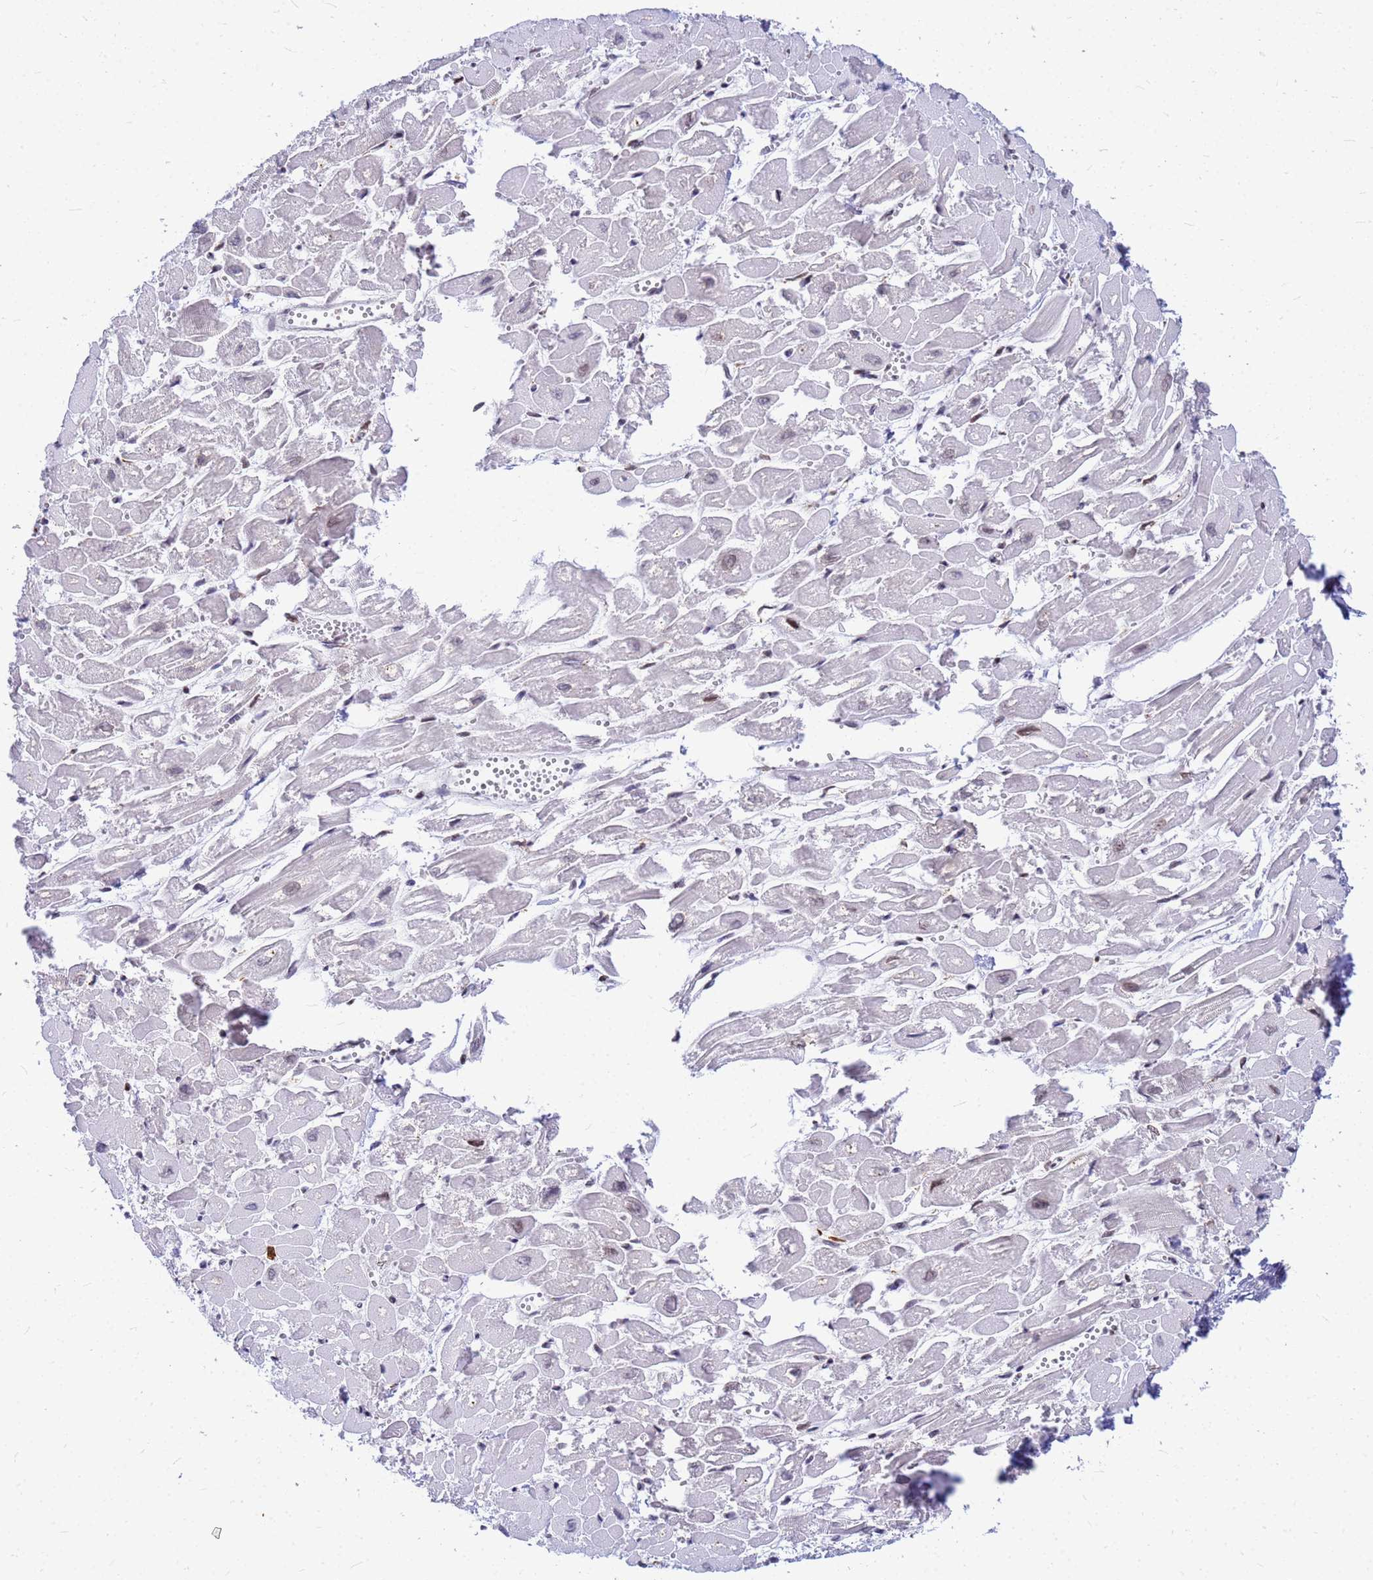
{"staining": {"intensity": "negative", "quantity": "none", "location": "none"}, "tissue": "heart muscle", "cell_type": "Cardiomyocytes", "image_type": "normal", "snomed": [{"axis": "morphology", "description": "Normal tissue, NOS"}, {"axis": "topography", "description": "Heart"}], "caption": "Immunohistochemistry (IHC) image of normal heart muscle: heart muscle stained with DAB (3,3'-diaminobenzidine) reveals no significant protein staining in cardiomyocytes.", "gene": "SSR4", "patient": {"sex": "male", "age": 54}}